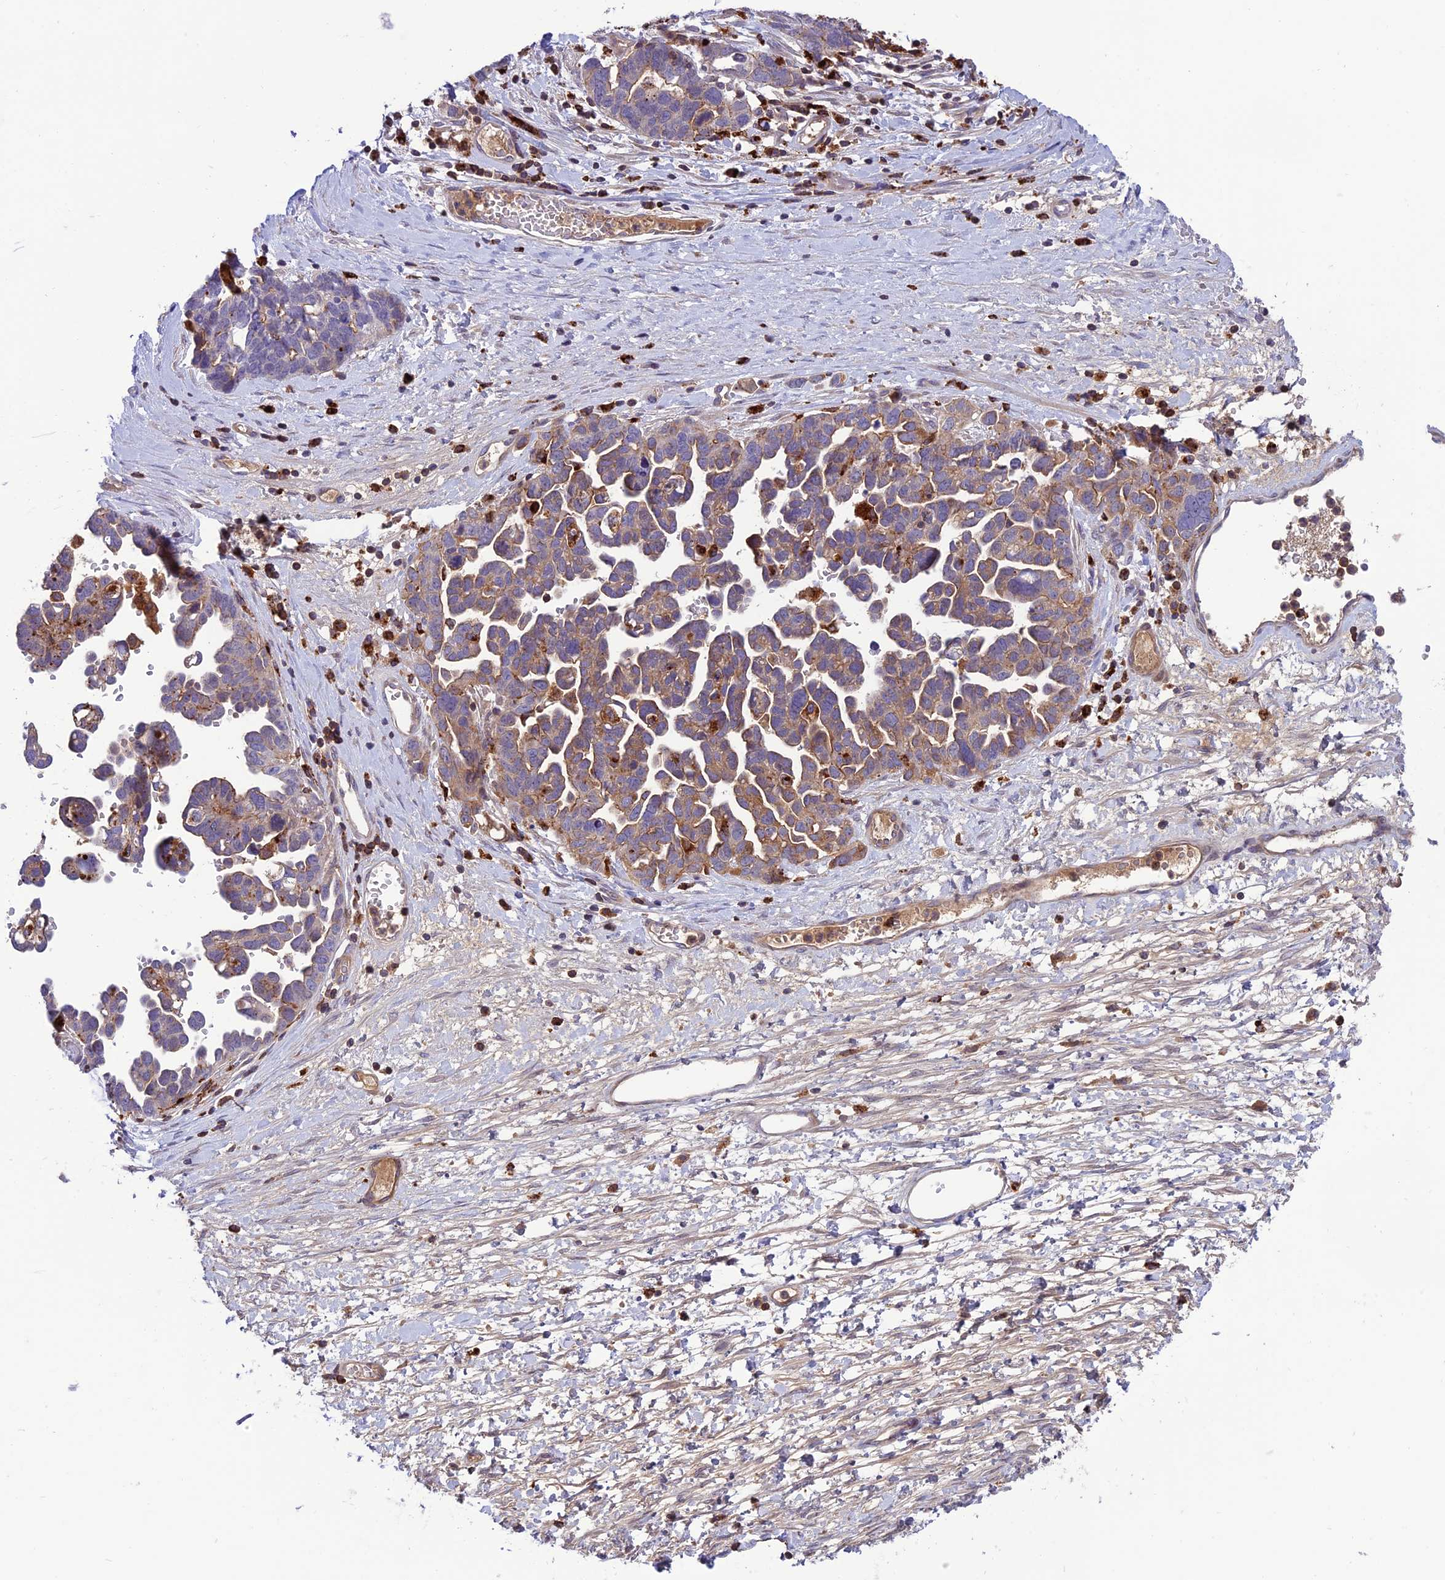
{"staining": {"intensity": "weak", "quantity": "<25%", "location": "cytoplasmic/membranous"}, "tissue": "ovarian cancer", "cell_type": "Tumor cells", "image_type": "cancer", "snomed": [{"axis": "morphology", "description": "Cystadenocarcinoma, serous, NOS"}, {"axis": "topography", "description": "Ovary"}], "caption": "A photomicrograph of human serous cystadenocarcinoma (ovarian) is negative for staining in tumor cells.", "gene": "ARHGEF18", "patient": {"sex": "female", "age": 54}}